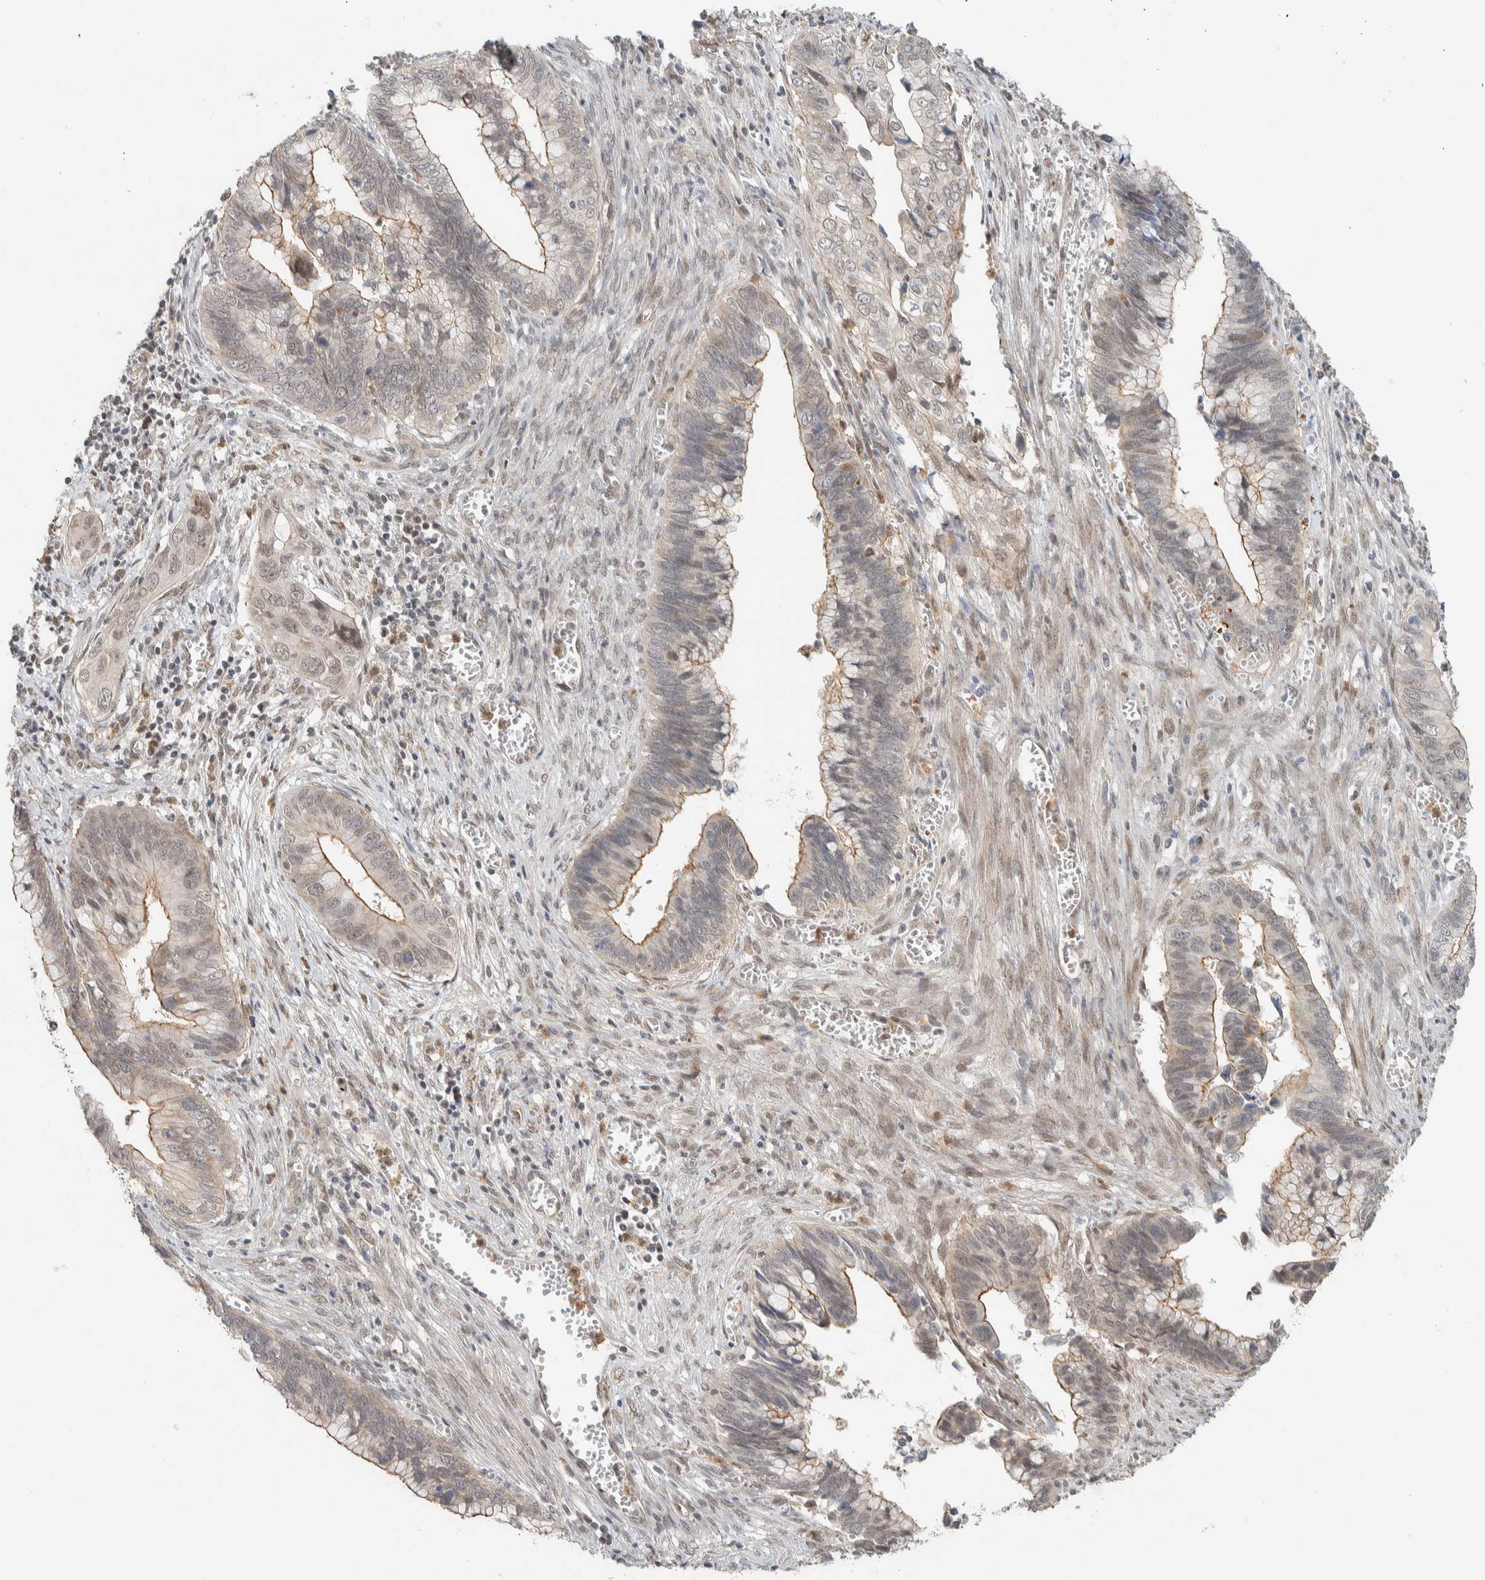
{"staining": {"intensity": "moderate", "quantity": "25%-75%", "location": "cytoplasmic/membranous,nuclear"}, "tissue": "cervical cancer", "cell_type": "Tumor cells", "image_type": "cancer", "snomed": [{"axis": "morphology", "description": "Adenocarcinoma, NOS"}, {"axis": "topography", "description": "Cervix"}], "caption": "DAB immunohistochemical staining of human cervical adenocarcinoma shows moderate cytoplasmic/membranous and nuclear protein positivity in approximately 25%-75% of tumor cells.", "gene": "ZBTB2", "patient": {"sex": "female", "age": 44}}